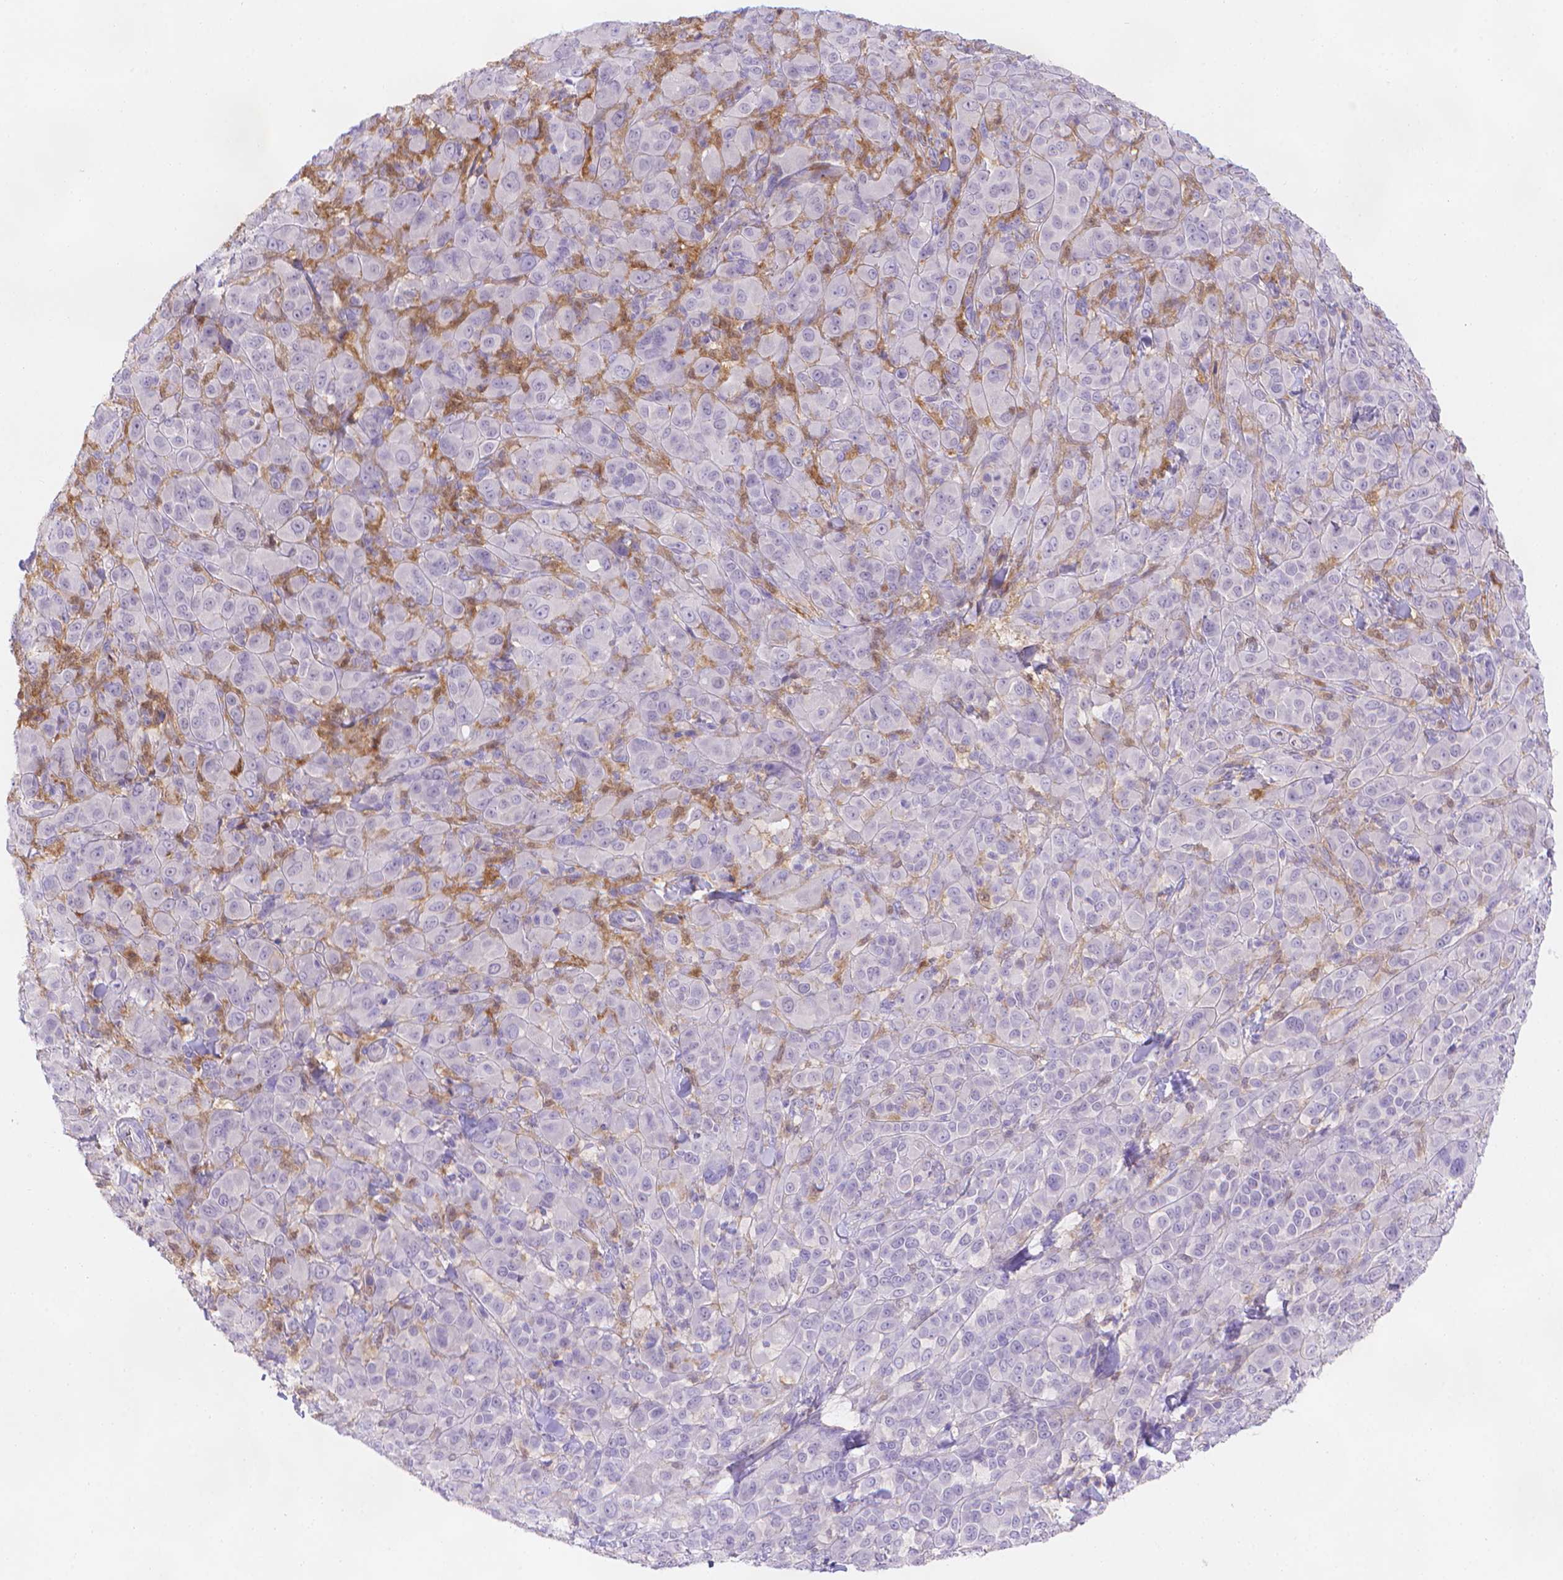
{"staining": {"intensity": "negative", "quantity": "none", "location": "none"}, "tissue": "melanoma", "cell_type": "Tumor cells", "image_type": "cancer", "snomed": [{"axis": "morphology", "description": "Malignant melanoma, NOS"}, {"axis": "topography", "description": "Skin"}], "caption": "Micrograph shows no protein positivity in tumor cells of melanoma tissue.", "gene": "FGD2", "patient": {"sex": "female", "age": 87}}